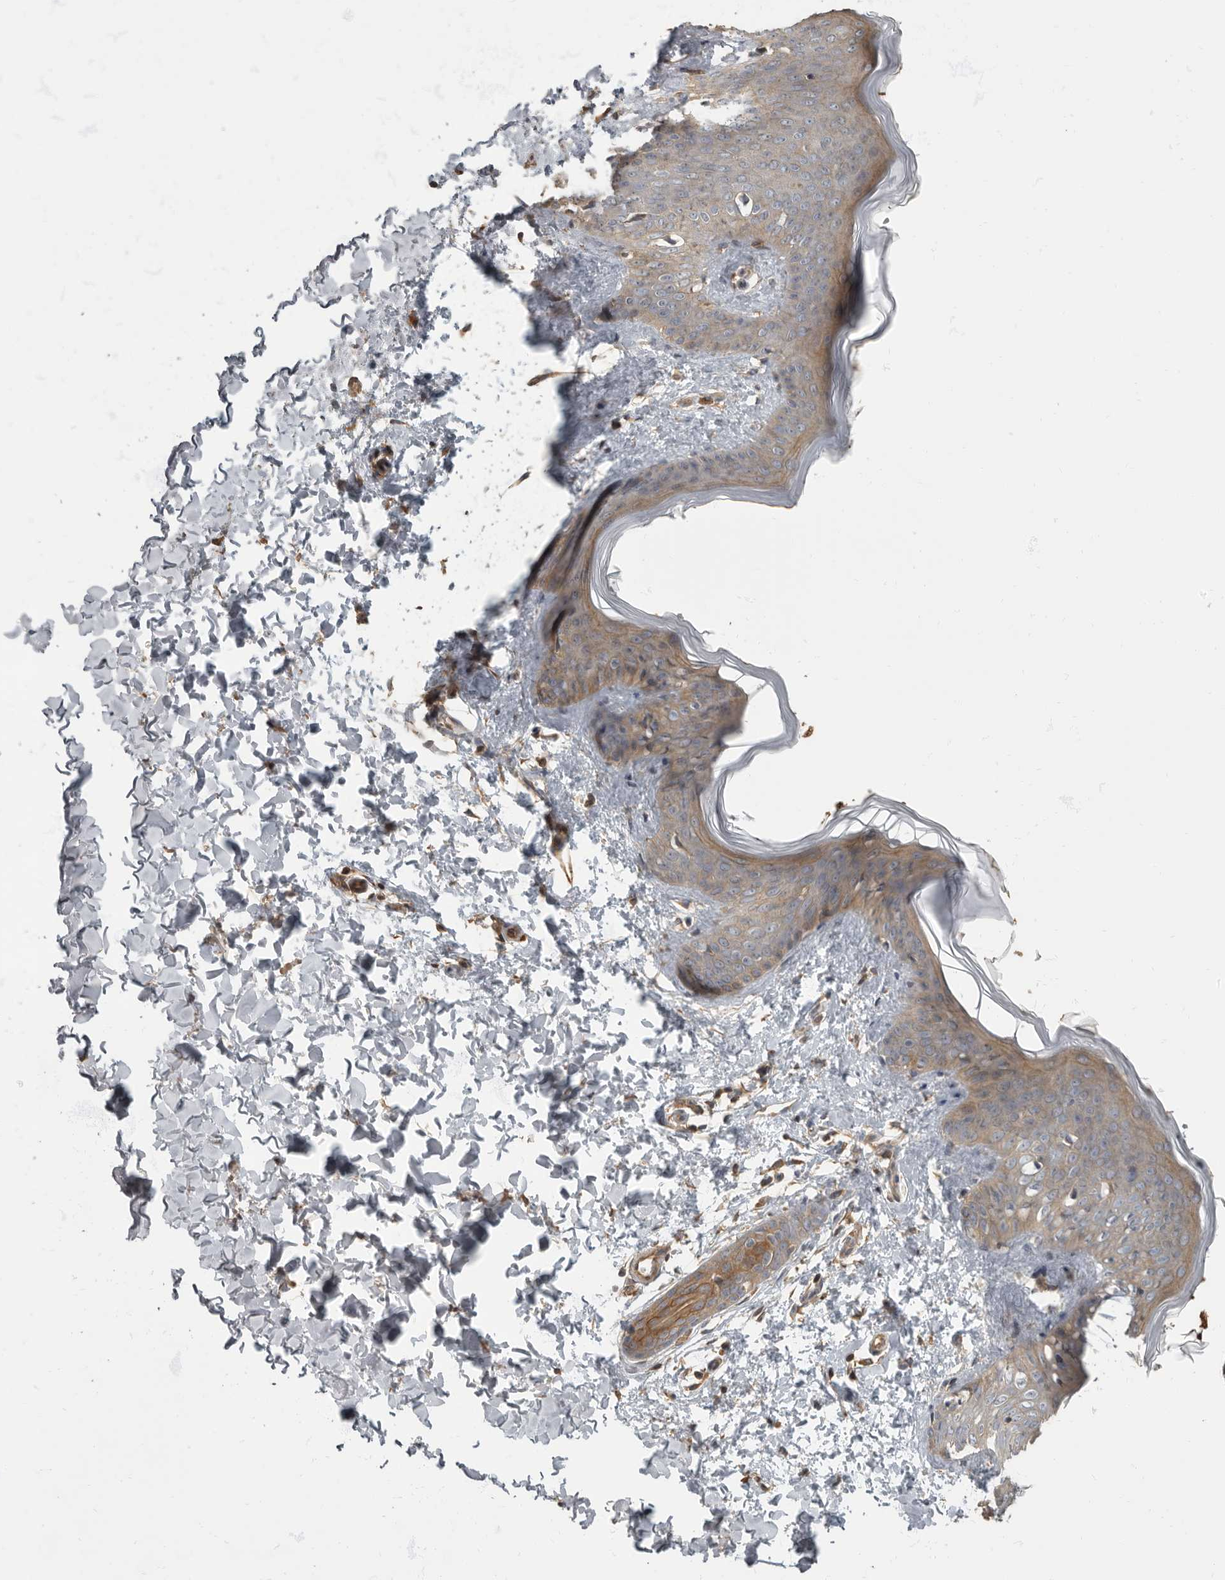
{"staining": {"intensity": "moderate", "quantity": ">75%", "location": "cytoplasmic/membranous"}, "tissue": "skin", "cell_type": "Fibroblasts", "image_type": "normal", "snomed": [{"axis": "morphology", "description": "Normal tissue, NOS"}, {"axis": "topography", "description": "Skin"}], "caption": "IHC image of normal skin: human skin stained using immunohistochemistry (IHC) reveals medium levels of moderate protein expression localized specifically in the cytoplasmic/membranous of fibroblasts, appearing as a cytoplasmic/membranous brown color.", "gene": "DAAM1", "patient": {"sex": "female", "age": 17}}